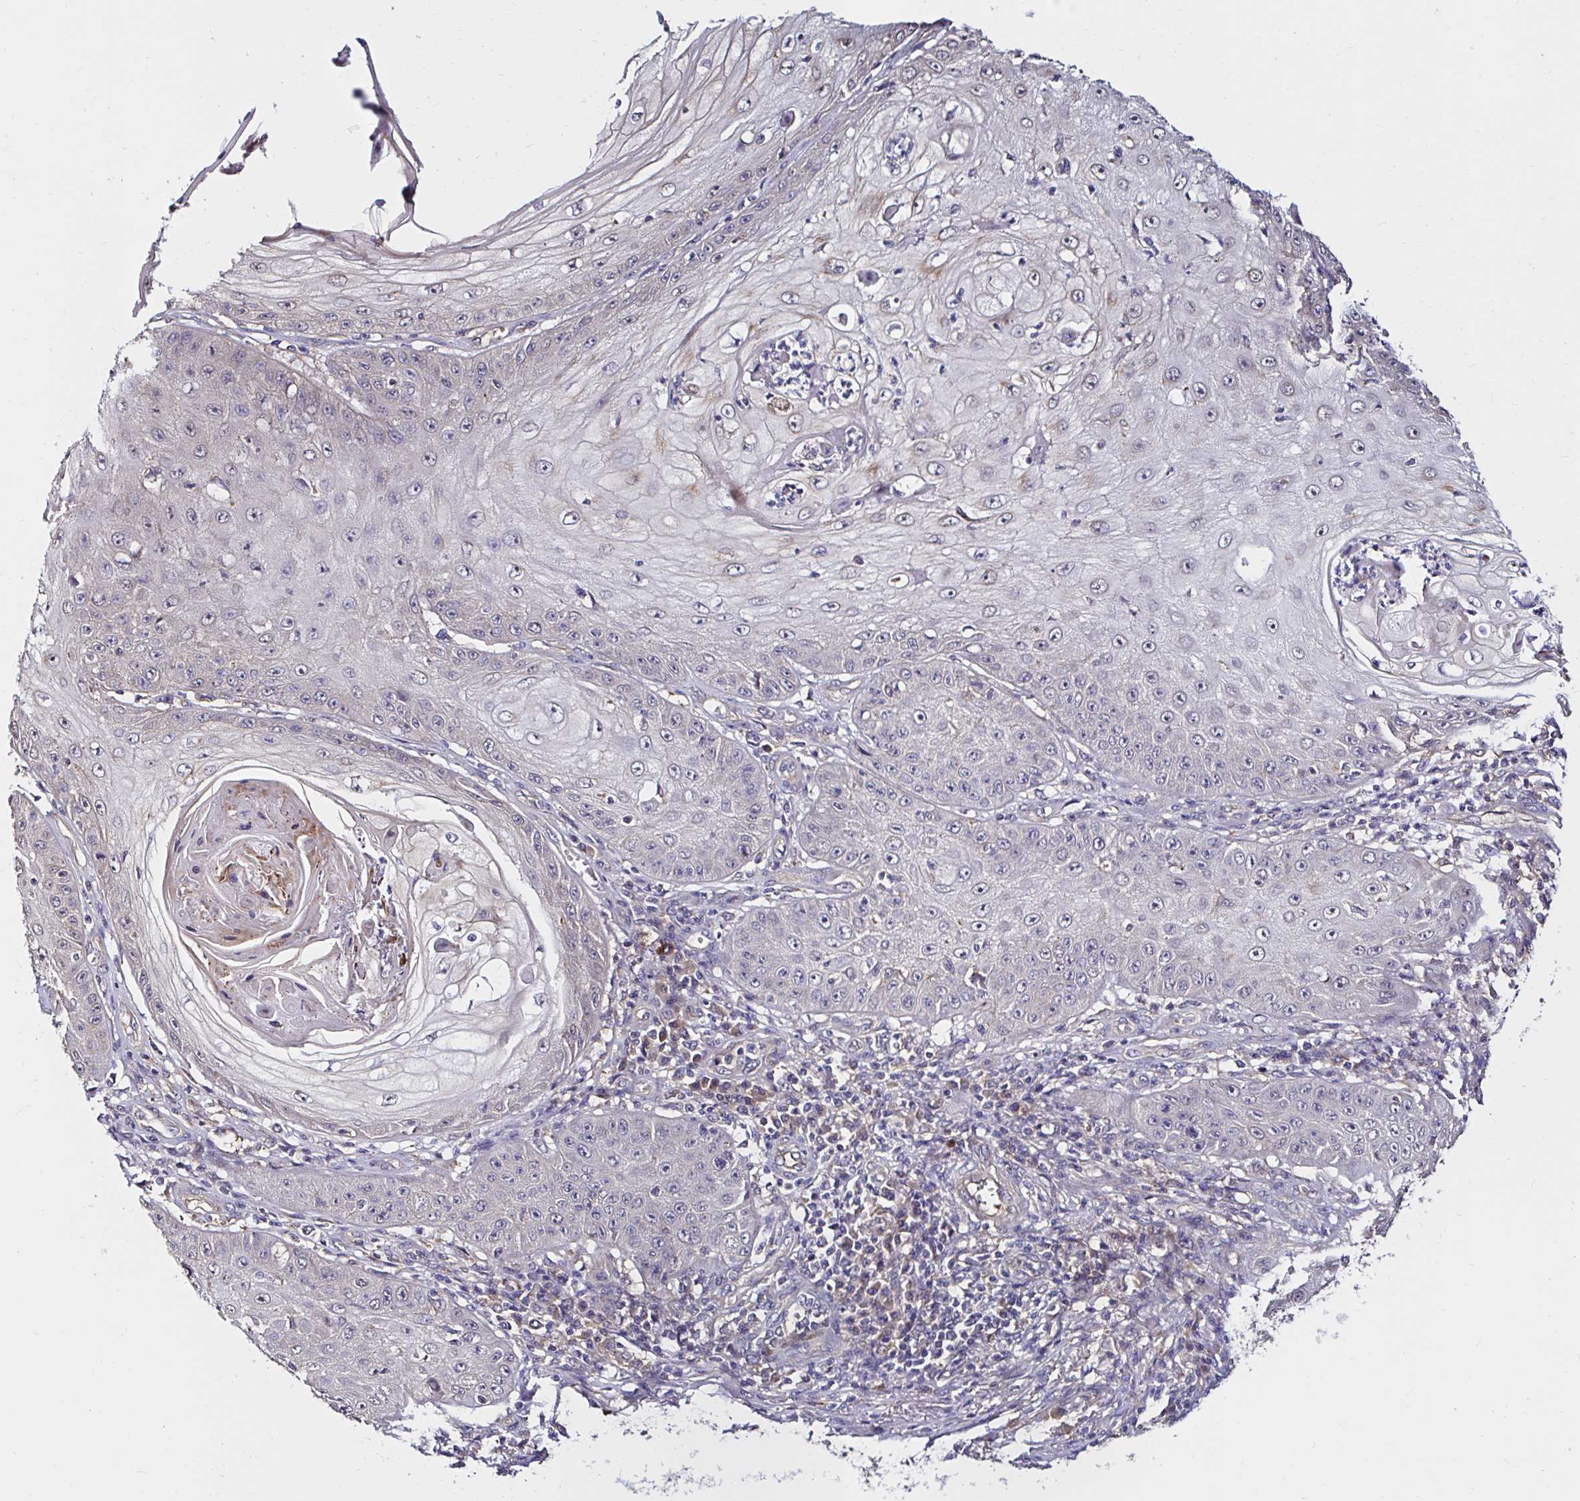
{"staining": {"intensity": "negative", "quantity": "none", "location": "none"}, "tissue": "skin cancer", "cell_type": "Tumor cells", "image_type": "cancer", "snomed": [{"axis": "morphology", "description": "Squamous cell carcinoma, NOS"}, {"axis": "topography", "description": "Skin"}], "caption": "High power microscopy histopathology image of an IHC micrograph of skin squamous cell carcinoma, revealing no significant staining in tumor cells.", "gene": "RSRP1", "patient": {"sex": "male", "age": 70}}